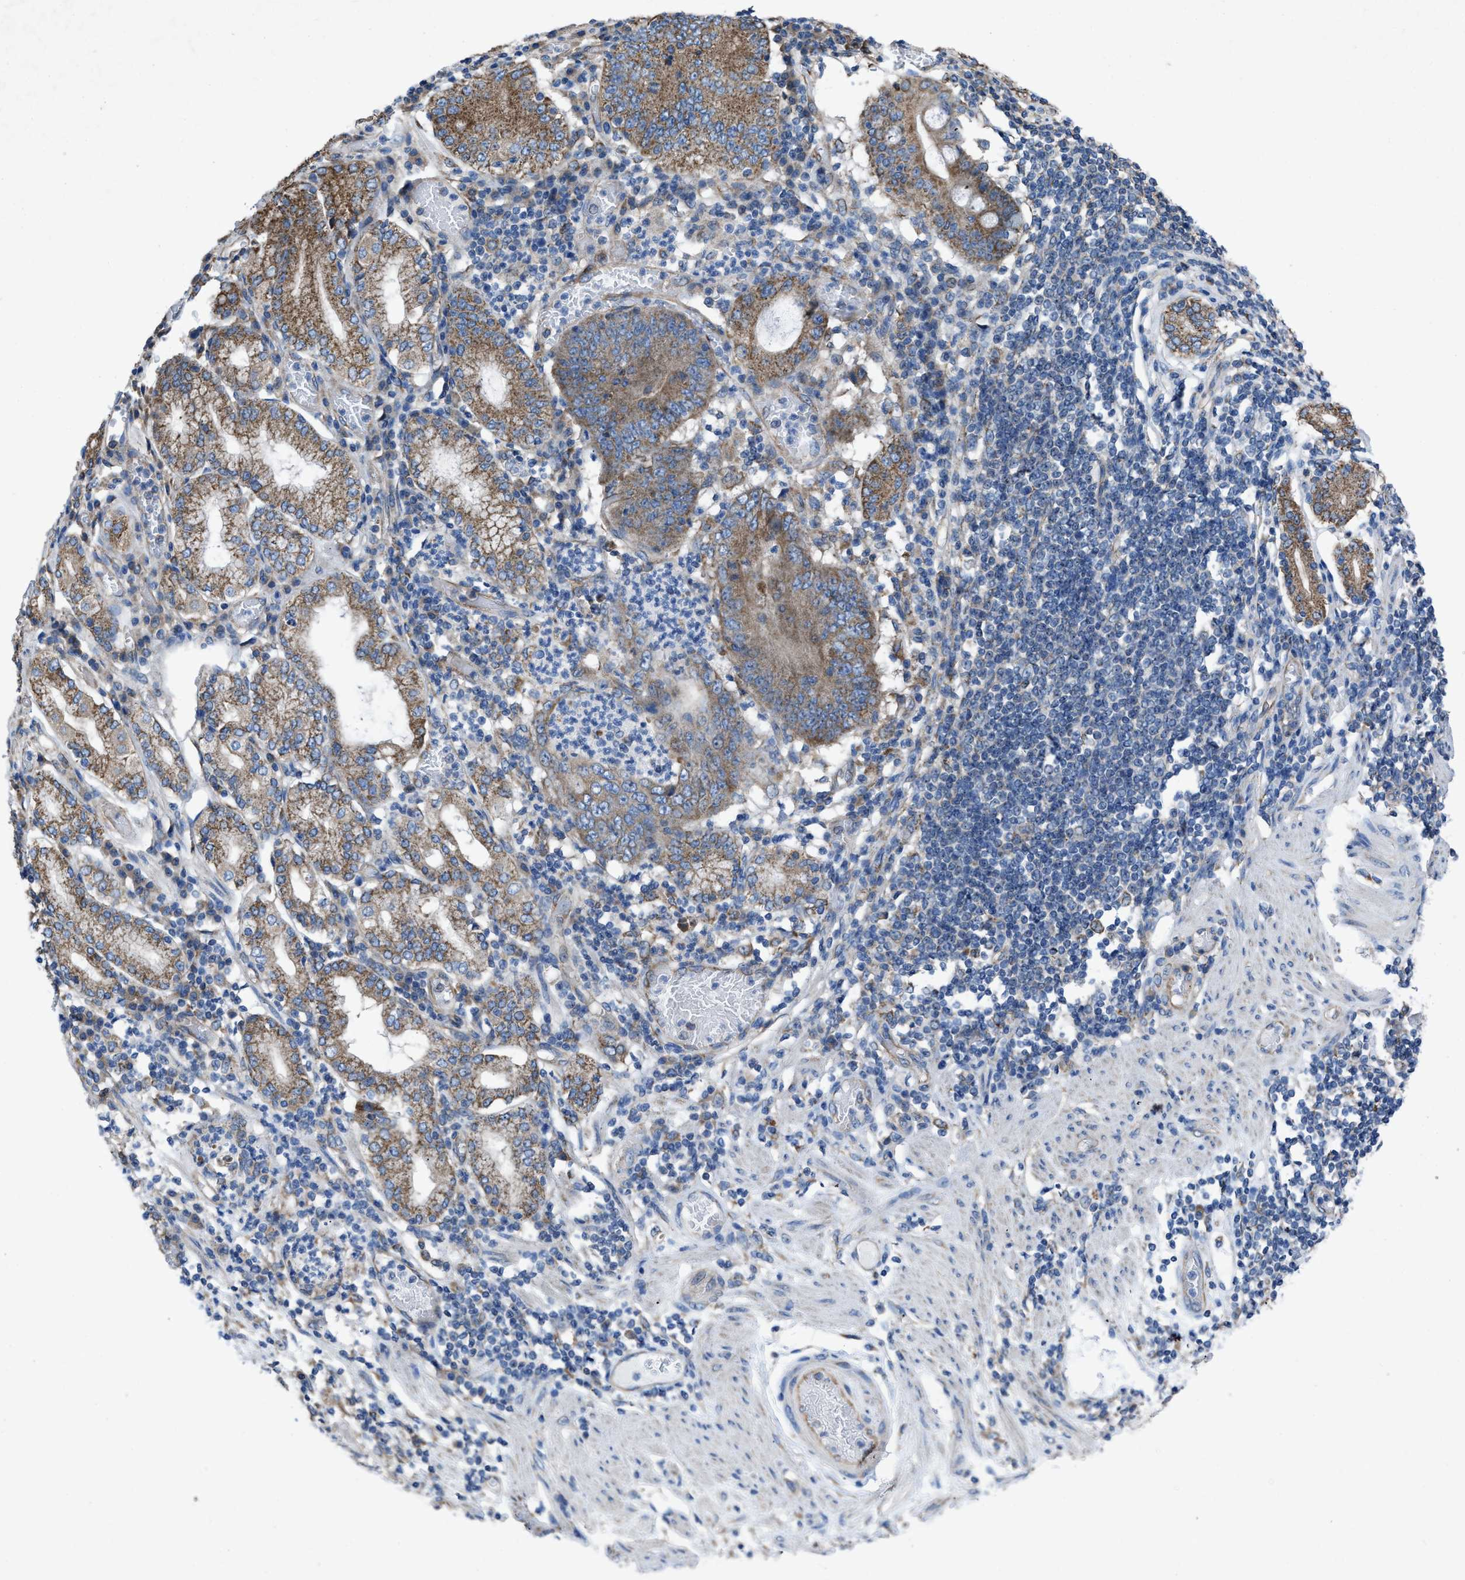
{"staining": {"intensity": "moderate", "quantity": ">75%", "location": "cytoplasmic/membranous"}, "tissue": "stomach cancer", "cell_type": "Tumor cells", "image_type": "cancer", "snomed": [{"axis": "morphology", "description": "Adenocarcinoma, NOS"}, {"axis": "topography", "description": "Stomach"}], "caption": "Human stomach cancer stained with a protein marker demonstrates moderate staining in tumor cells.", "gene": "DOLPP1", "patient": {"sex": "female", "age": 73}}